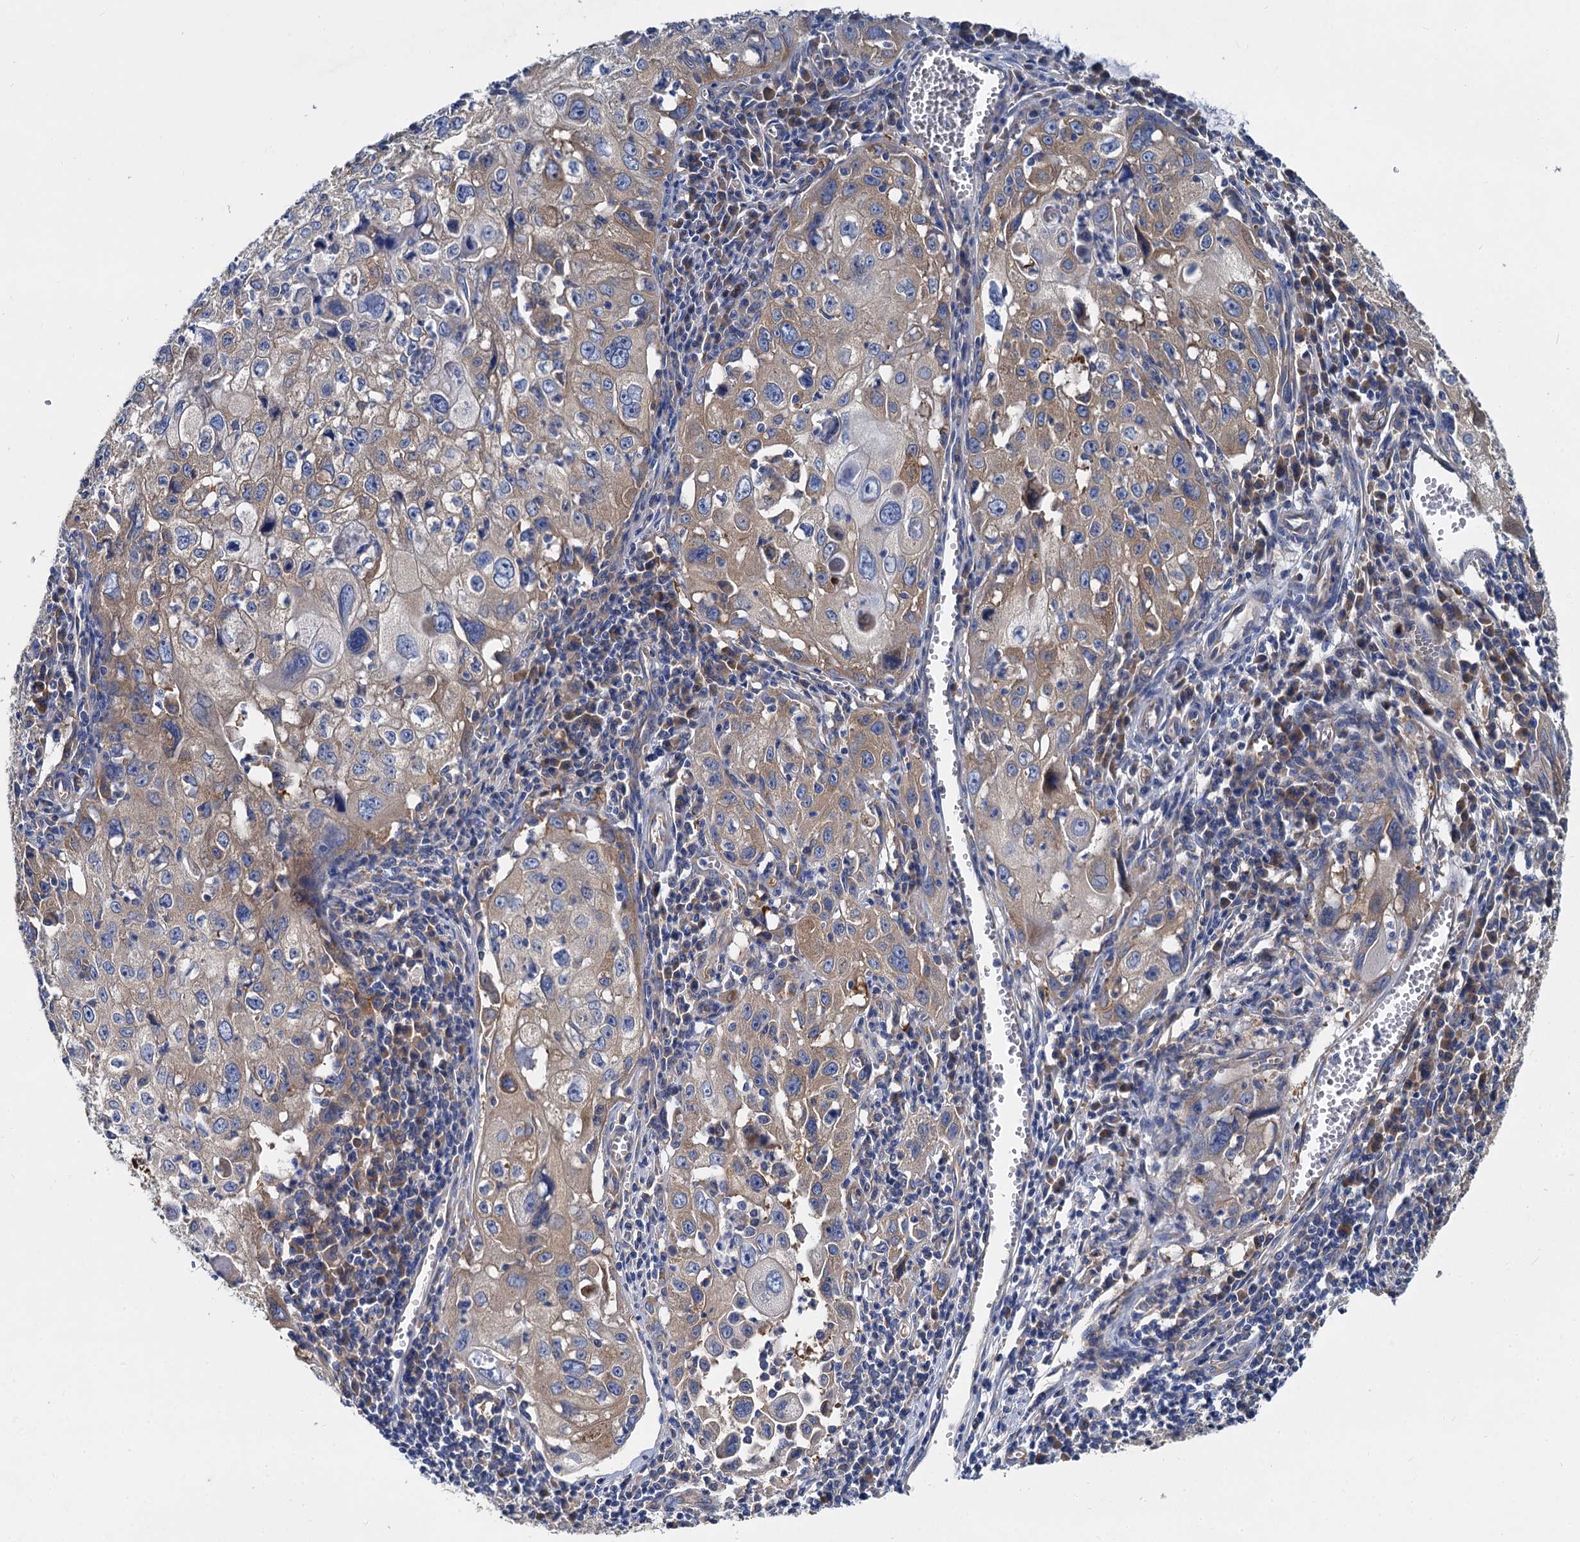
{"staining": {"intensity": "moderate", "quantity": "25%-75%", "location": "cytoplasmic/membranous"}, "tissue": "cervical cancer", "cell_type": "Tumor cells", "image_type": "cancer", "snomed": [{"axis": "morphology", "description": "Squamous cell carcinoma, NOS"}, {"axis": "topography", "description": "Cervix"}], "caption": "Protein staining of cervical squamous cell carcinoma tissue shows moderate cytoplasmic/membranous staining in about 25%-75% of tumor cells.", "gene": "QARS1", "patient": {"sex": "female", "age": 42}}